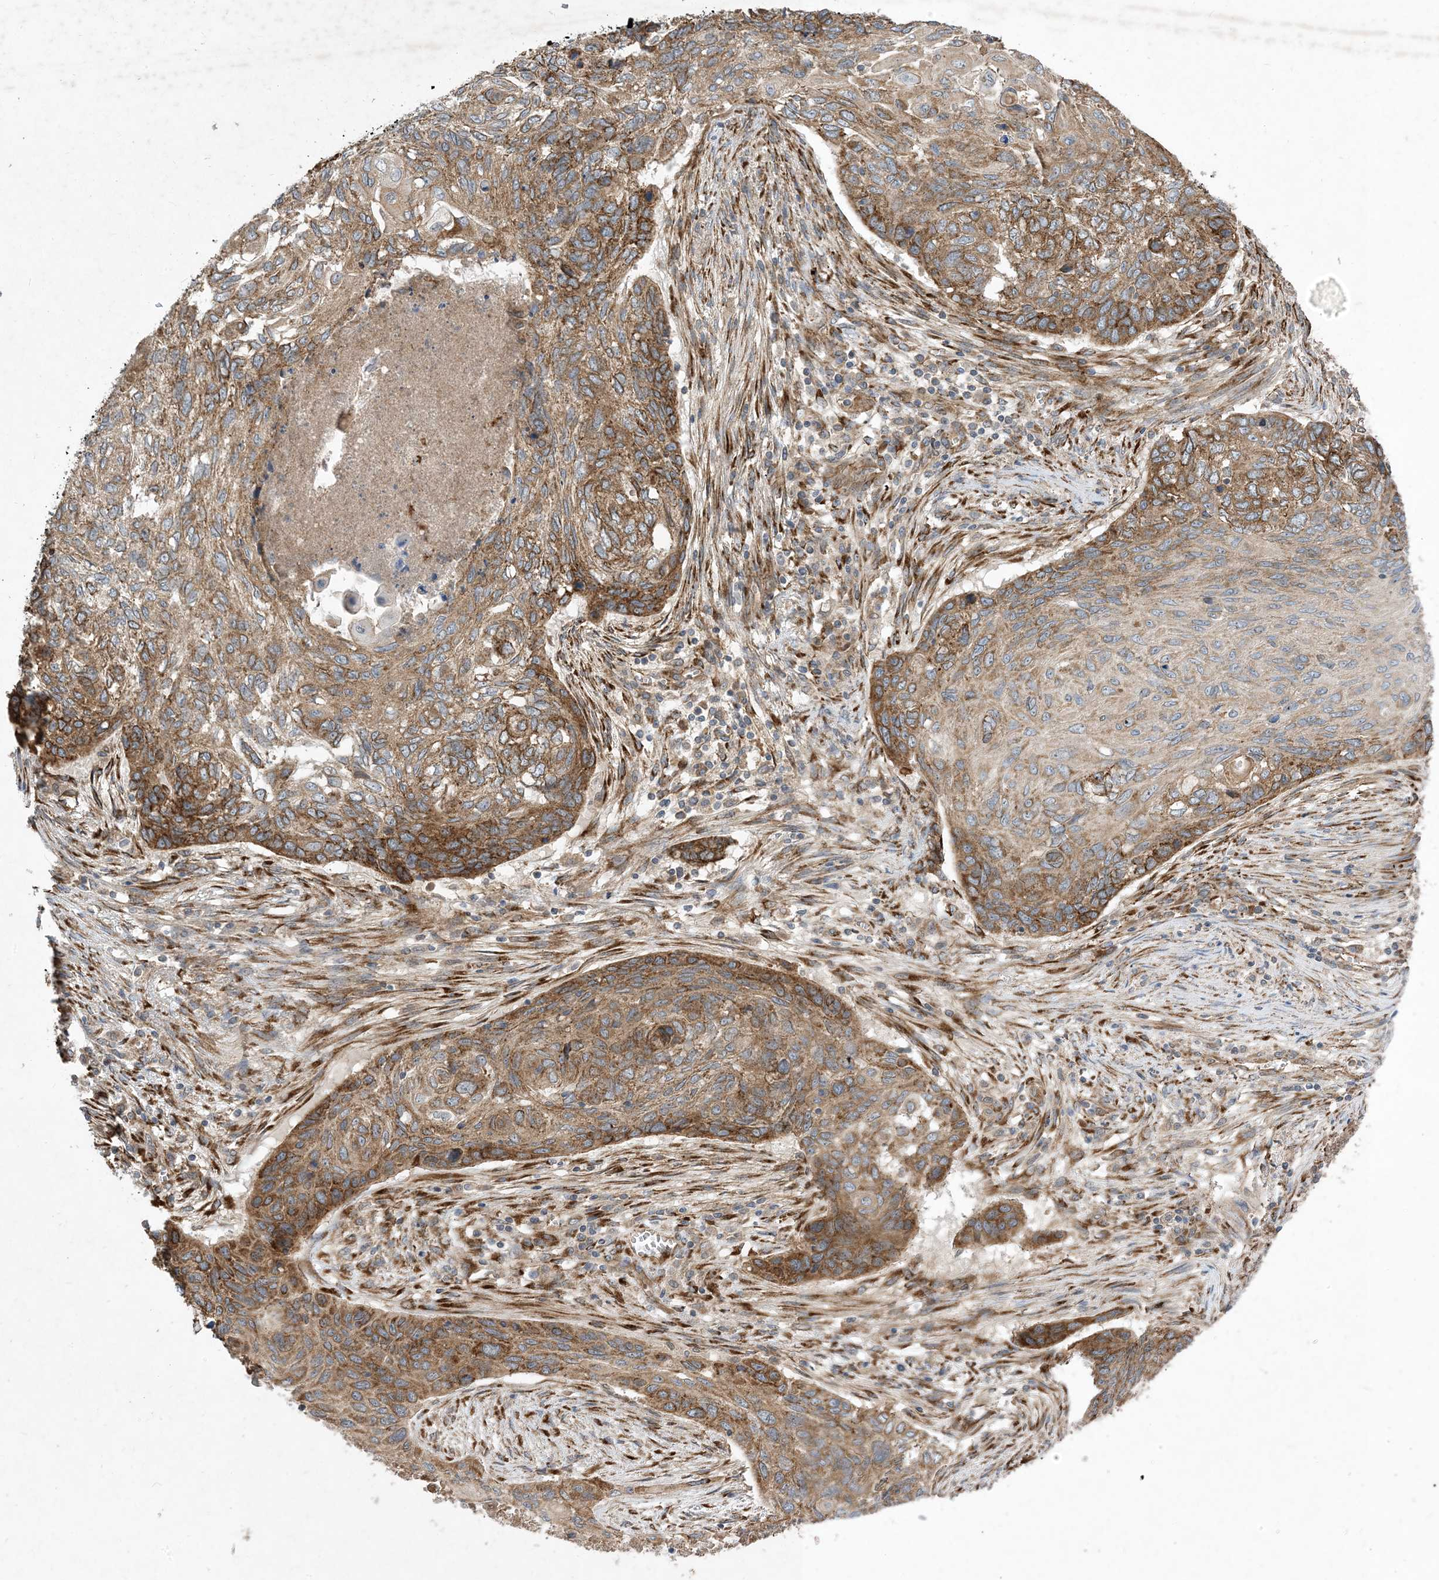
{"staining": {"intensity": "moderate", "quantity": ">75%", "location": "cytoplasmic/membranous"}, "tissue": "lung cancer", "cell_type": "Tumor cells", "image_type": "cancer", "snomed": [{"axis": "morphology", "description": "Squamous cell carcinoma, NOS"}, {"axis": "topography", "description": "Lung"}], "caption": "Immunohistochemistry (IHC) (DAB (3,3'-diaminobenzidine)) staining of squamous cell carcinoma (lung) reveals moderate cytoplasmic/membranous protein staining in about >75% of tumor cells. Immunohistochemistry stains the protein in brown and the nuclei are stained blue.", "gene": "OTOP1", "patient": {"sex": "female", "age": 63}}